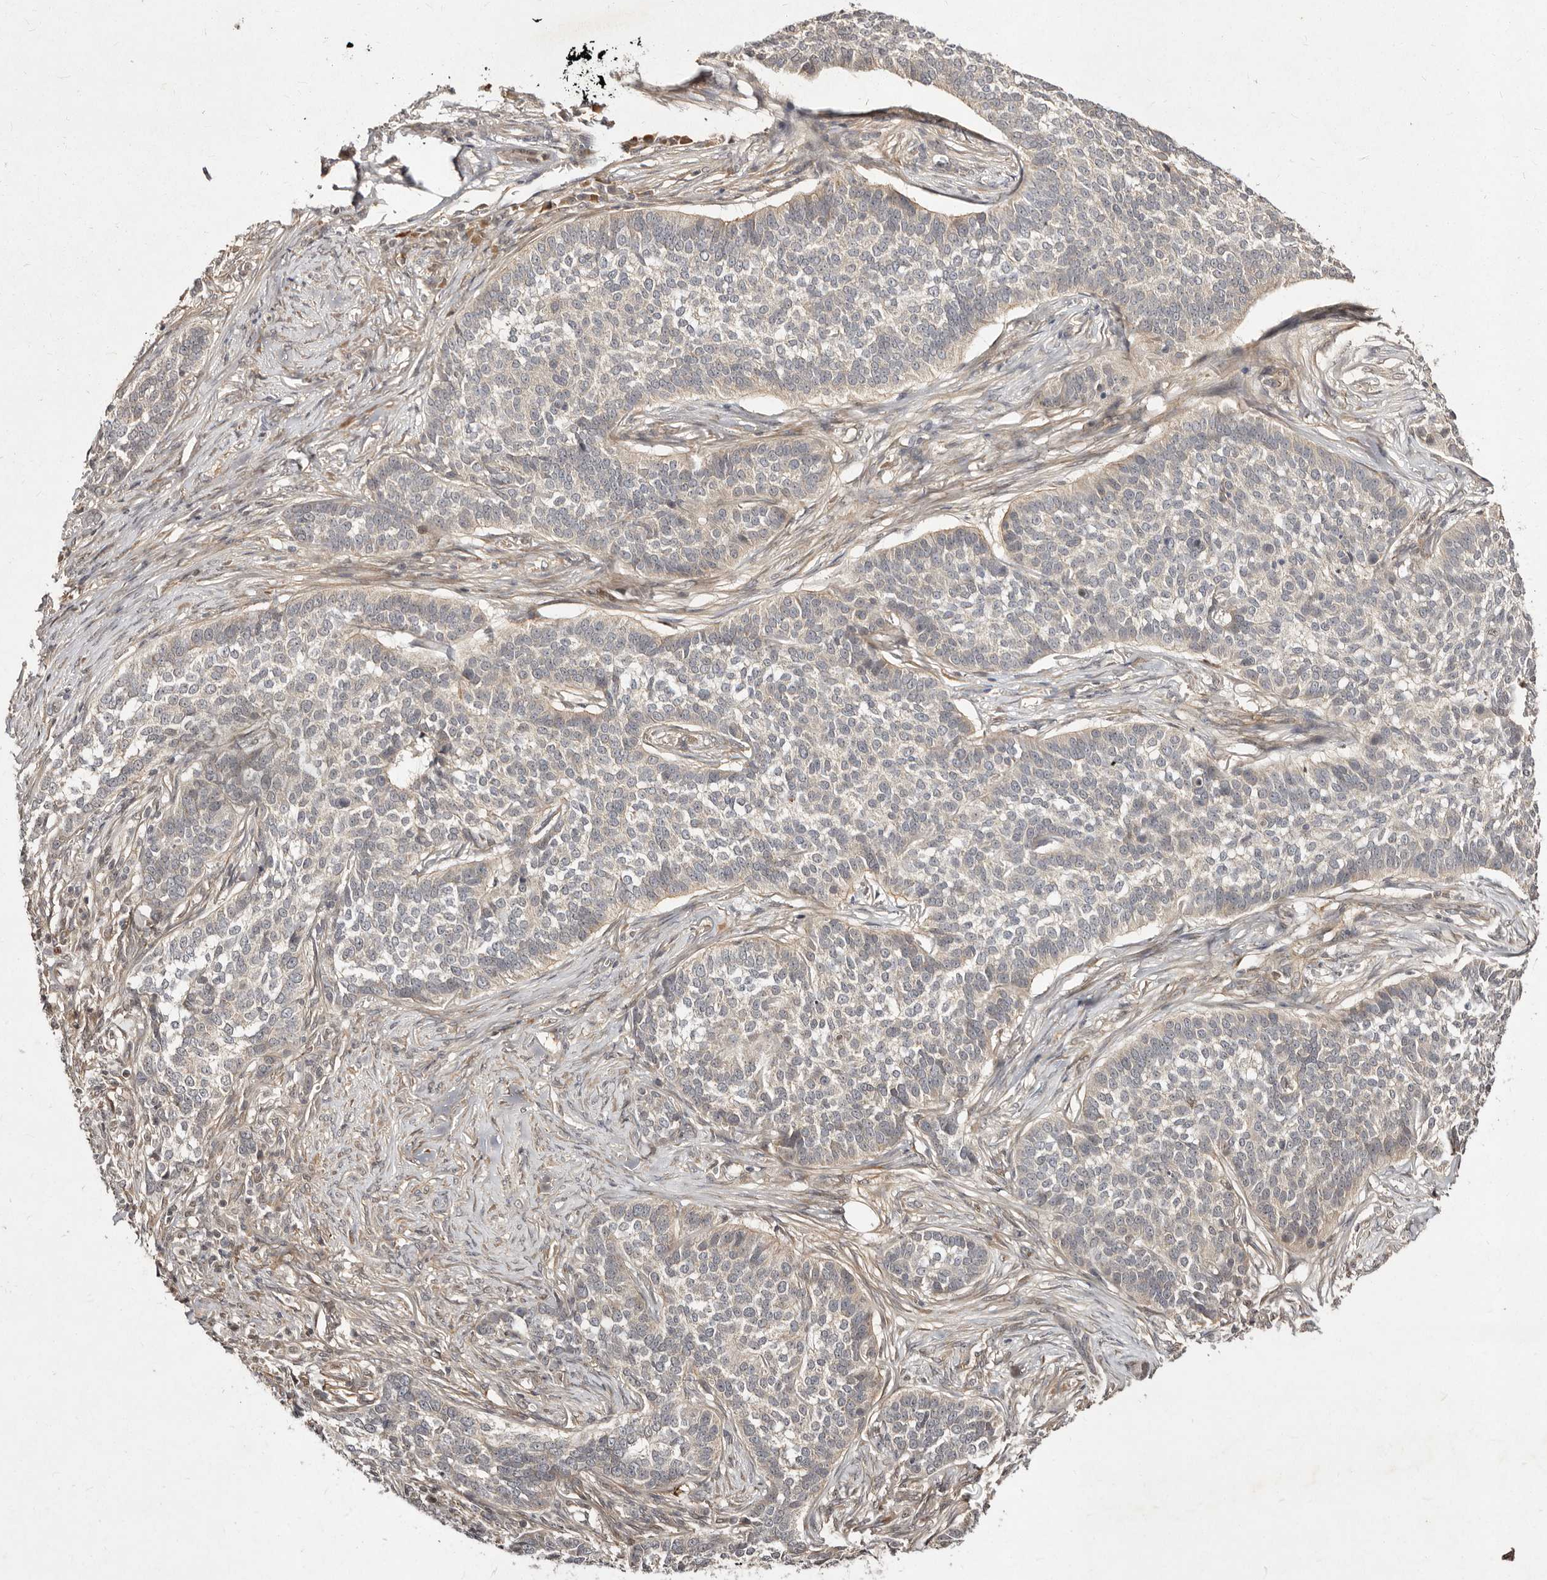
{"staining": {"intensity": "weak", "quantity": "<25%", "location": "cytoplasmic/membranous"}, "tissue": "skin cancer", "cell_type": "Tumor cells", "image_type": "cancer", "snomed": [{"axis": "morphology", "description": "Basal cell carcinoma"}, {"axis": "topography", "description": "Skin"}], "caption": "A high-resolution micrograph shows IHC staining of skin cancer, which reveals no significant positivity in tumor cells. (DAB immunohistochemistry (IHC) visualized using brightfield microscopy, high magnification).", "gene": "LCORL", "patient": {"sex": "male", "age": 85}}